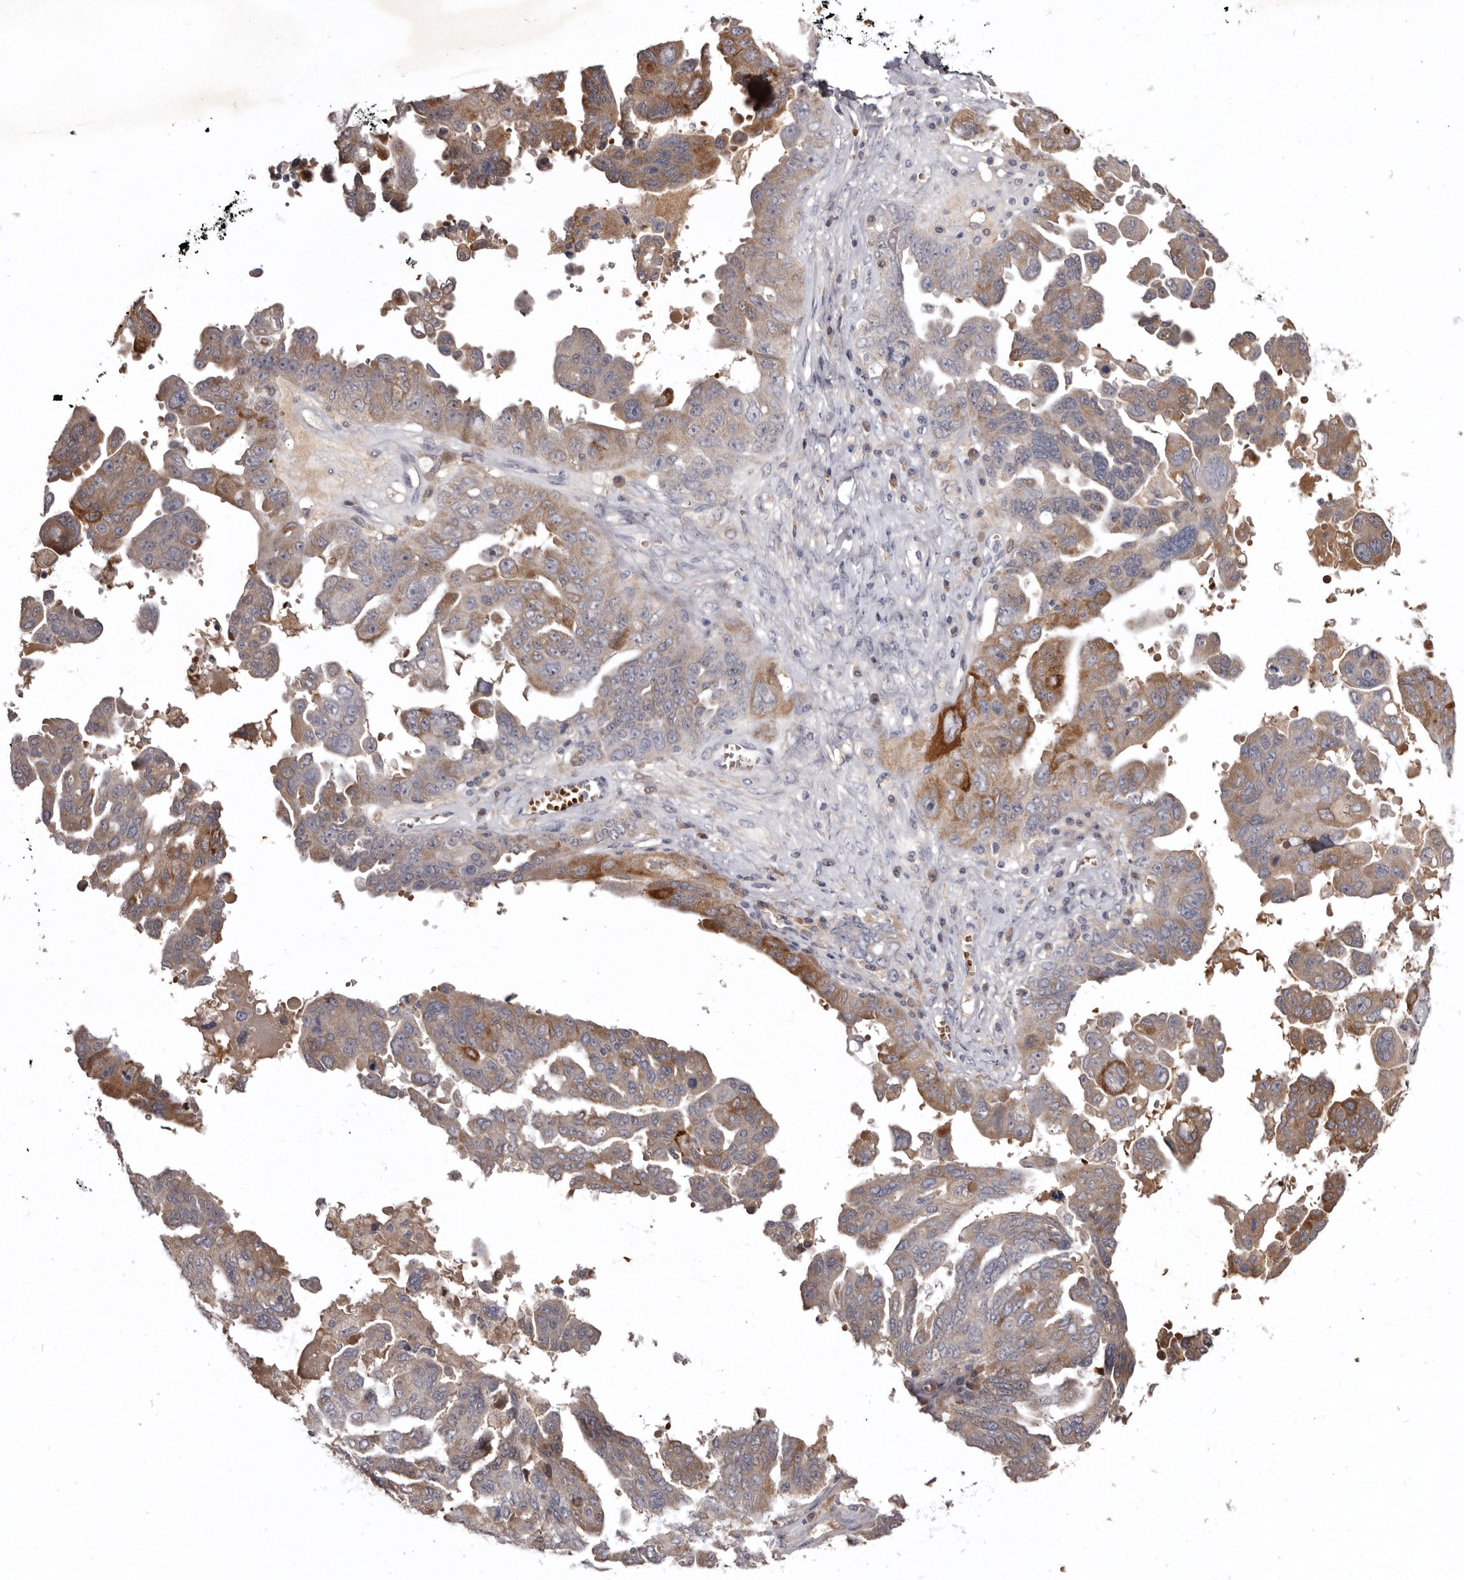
{"staining": {"intensity": "moderate", "quantity": "25%-75%", "location": "cytoplasmic/membranous"}, "tissue": "ovarian cancer", "cell_type": "Tumor cells", "image_type": "cancer", "snomed": [{"axis": "morphology", "description": "Carcinoma, endometroid"}, {"axis": "topography", "description": "Ovary"}], "caption": "This micrograph reveals IHC staining of human ovarian cancer (endometroid carcinoma), with medium moderate cytoplasmic/membranous positivity in approximately 25%-75% of tumor cells.", "gene": "NENF", "patient": {"sex": "female", "age": 62}}